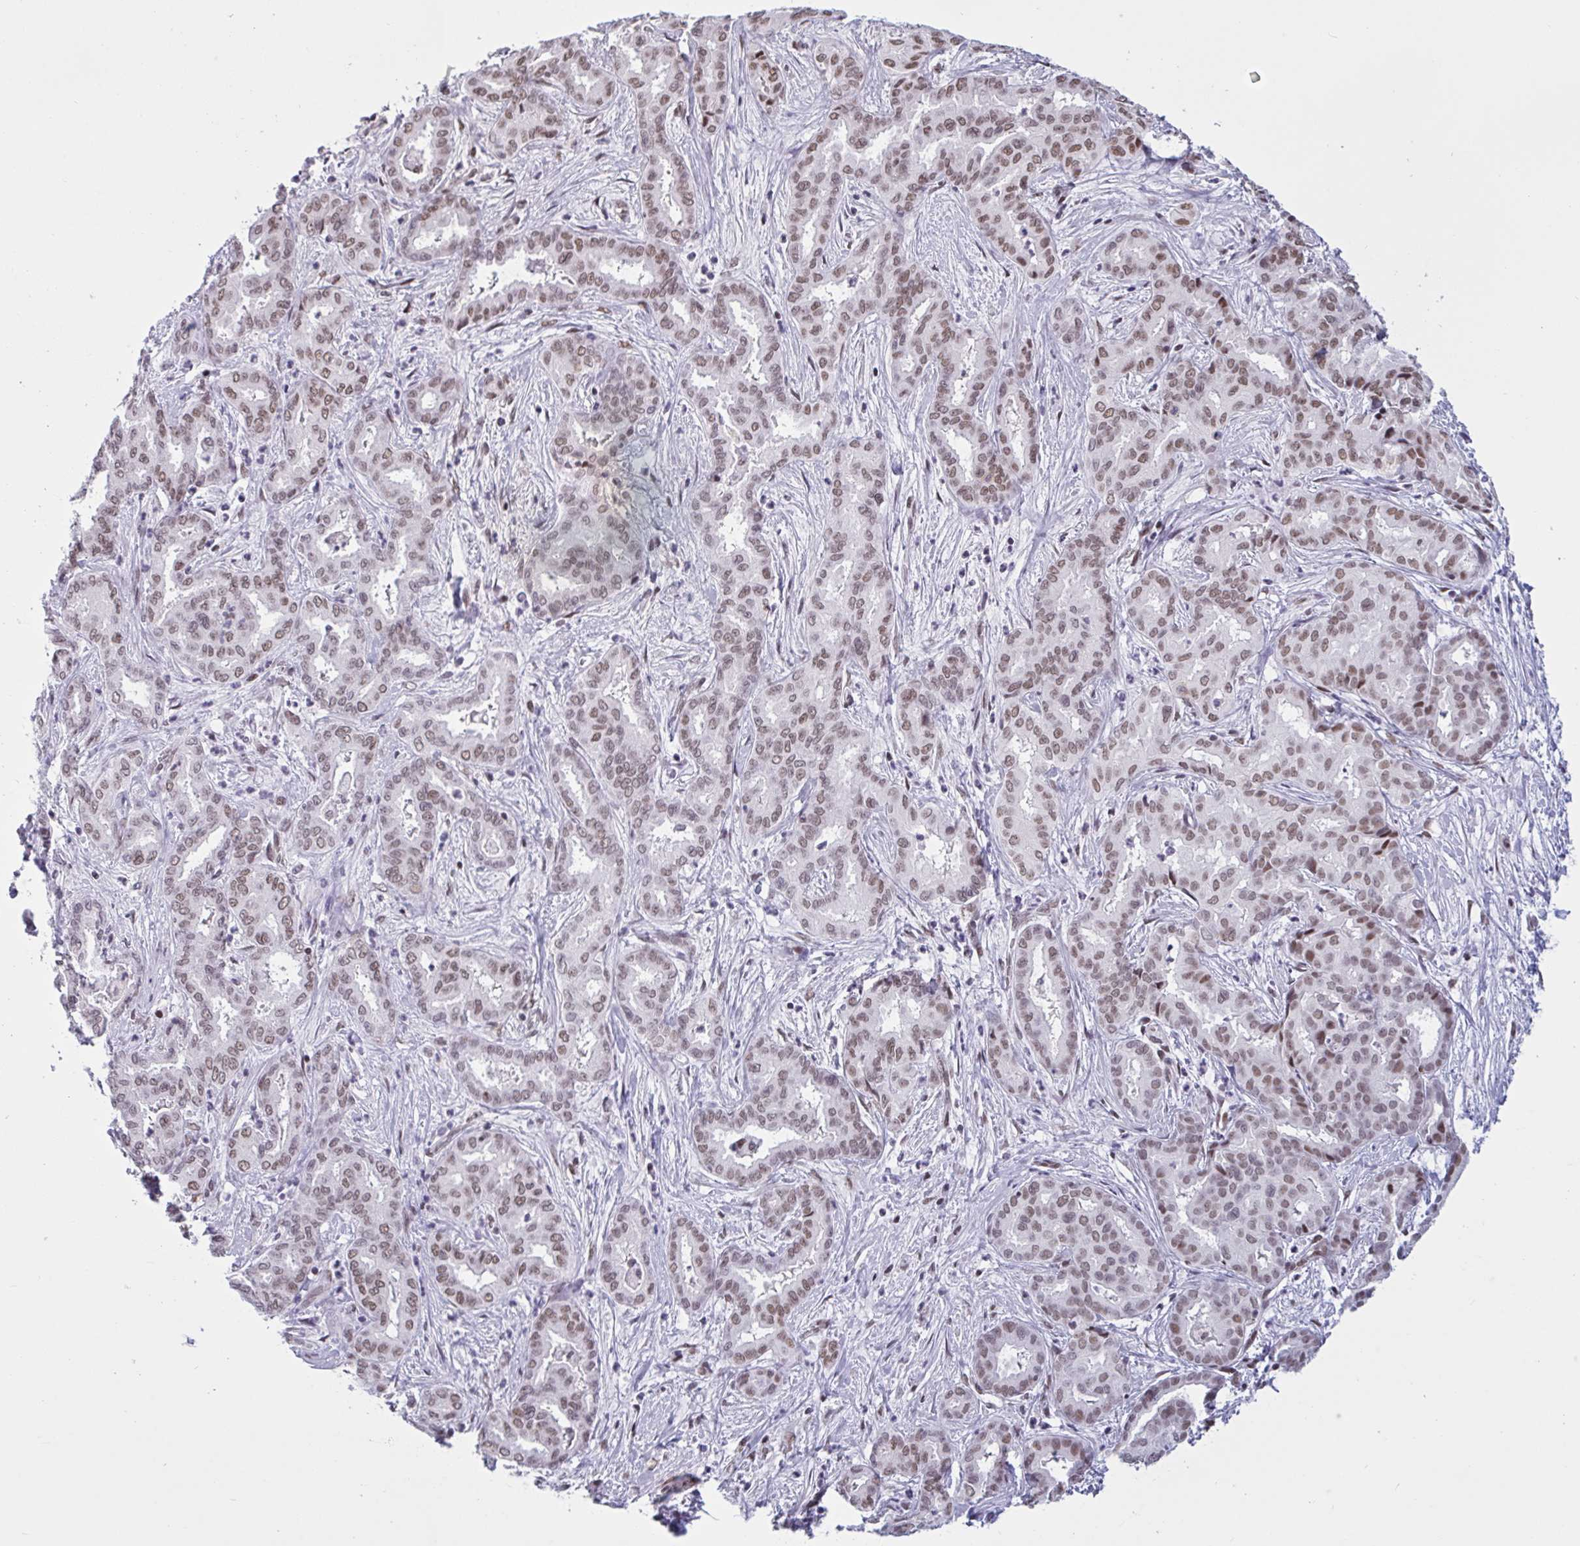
{"staining": {"intensity": "moderate", "quantity": ">75%", "location": "nuclear"}, "tissue": "liver cancer", "cell_type": "Tumor cells", "image_type": "cancer", "snomed": [{"axis": "morphology", "description": "Cholangiocarcinoma"}, {"axis": "topography", "description": "Liver"}], "caption": "Immunohistochemistry (IHC) (DAB (3,3'-diaminobenzidine)) staining of human cholangiocarcinoma (liver) exhibits moderate nuclear protein positivity in about >75% of tumor cells.", "gene": "CBFA2T2", "patient": {"sex": "female", "age": 64}}